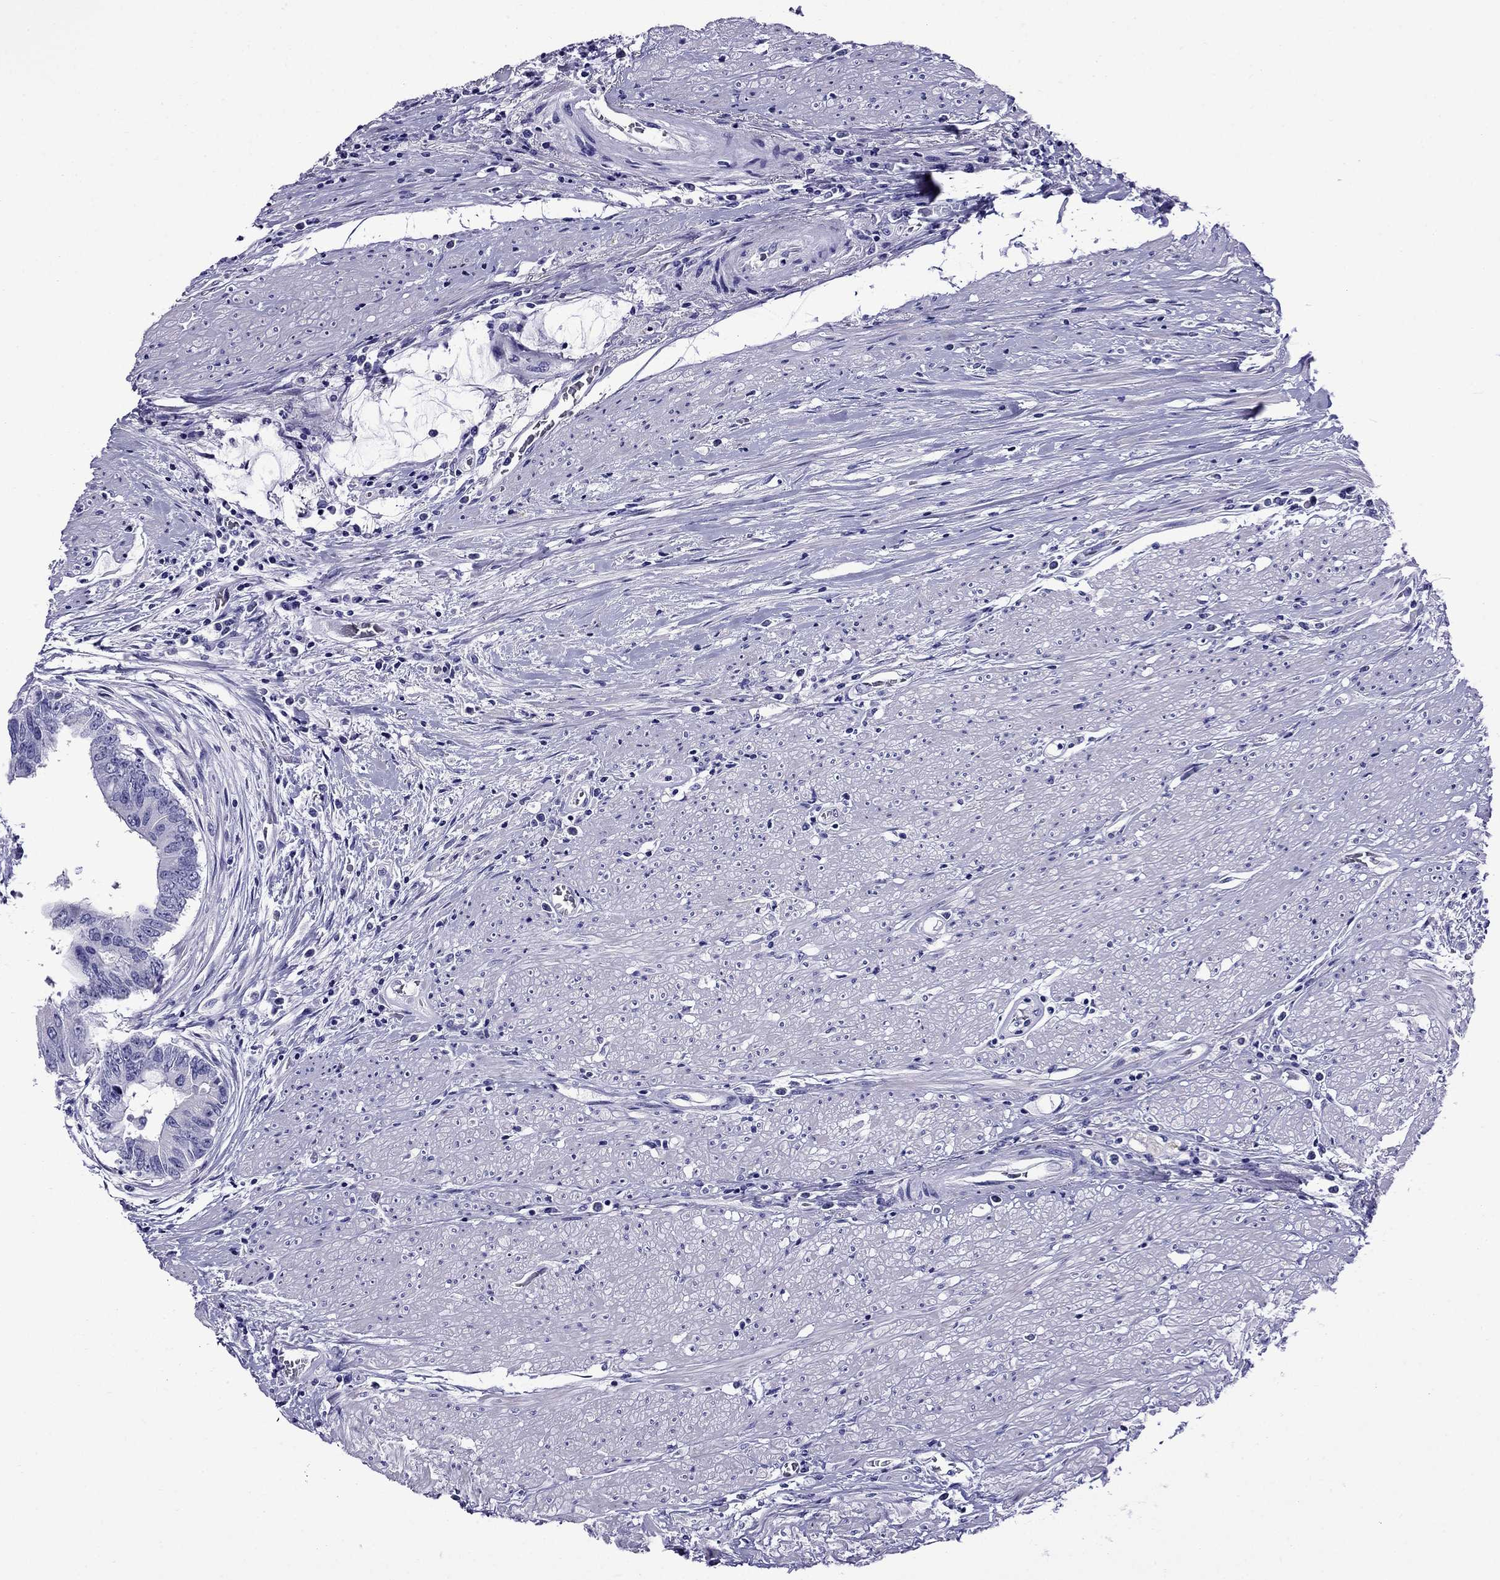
{"staining": {"intensity": "negative", "quantity": "none", "location": "none"}, "tissue": "colorectal cancer", "cell_type": "Tumor cells", "image_type": "cancer", "snomed": [{"axis": "morphology", "description": "Adenocarcinoma, NOS"}, {"axis": "topography", "description": "Rectum"}], "caption": "Immunohistochemistry (IHC) image of colorectal adenocarcinoma stained for a protein (brown), which displays no staining in tumor cells.", "gene": "CRYBA1", "patient": {"sex": "male", "age": 59}}